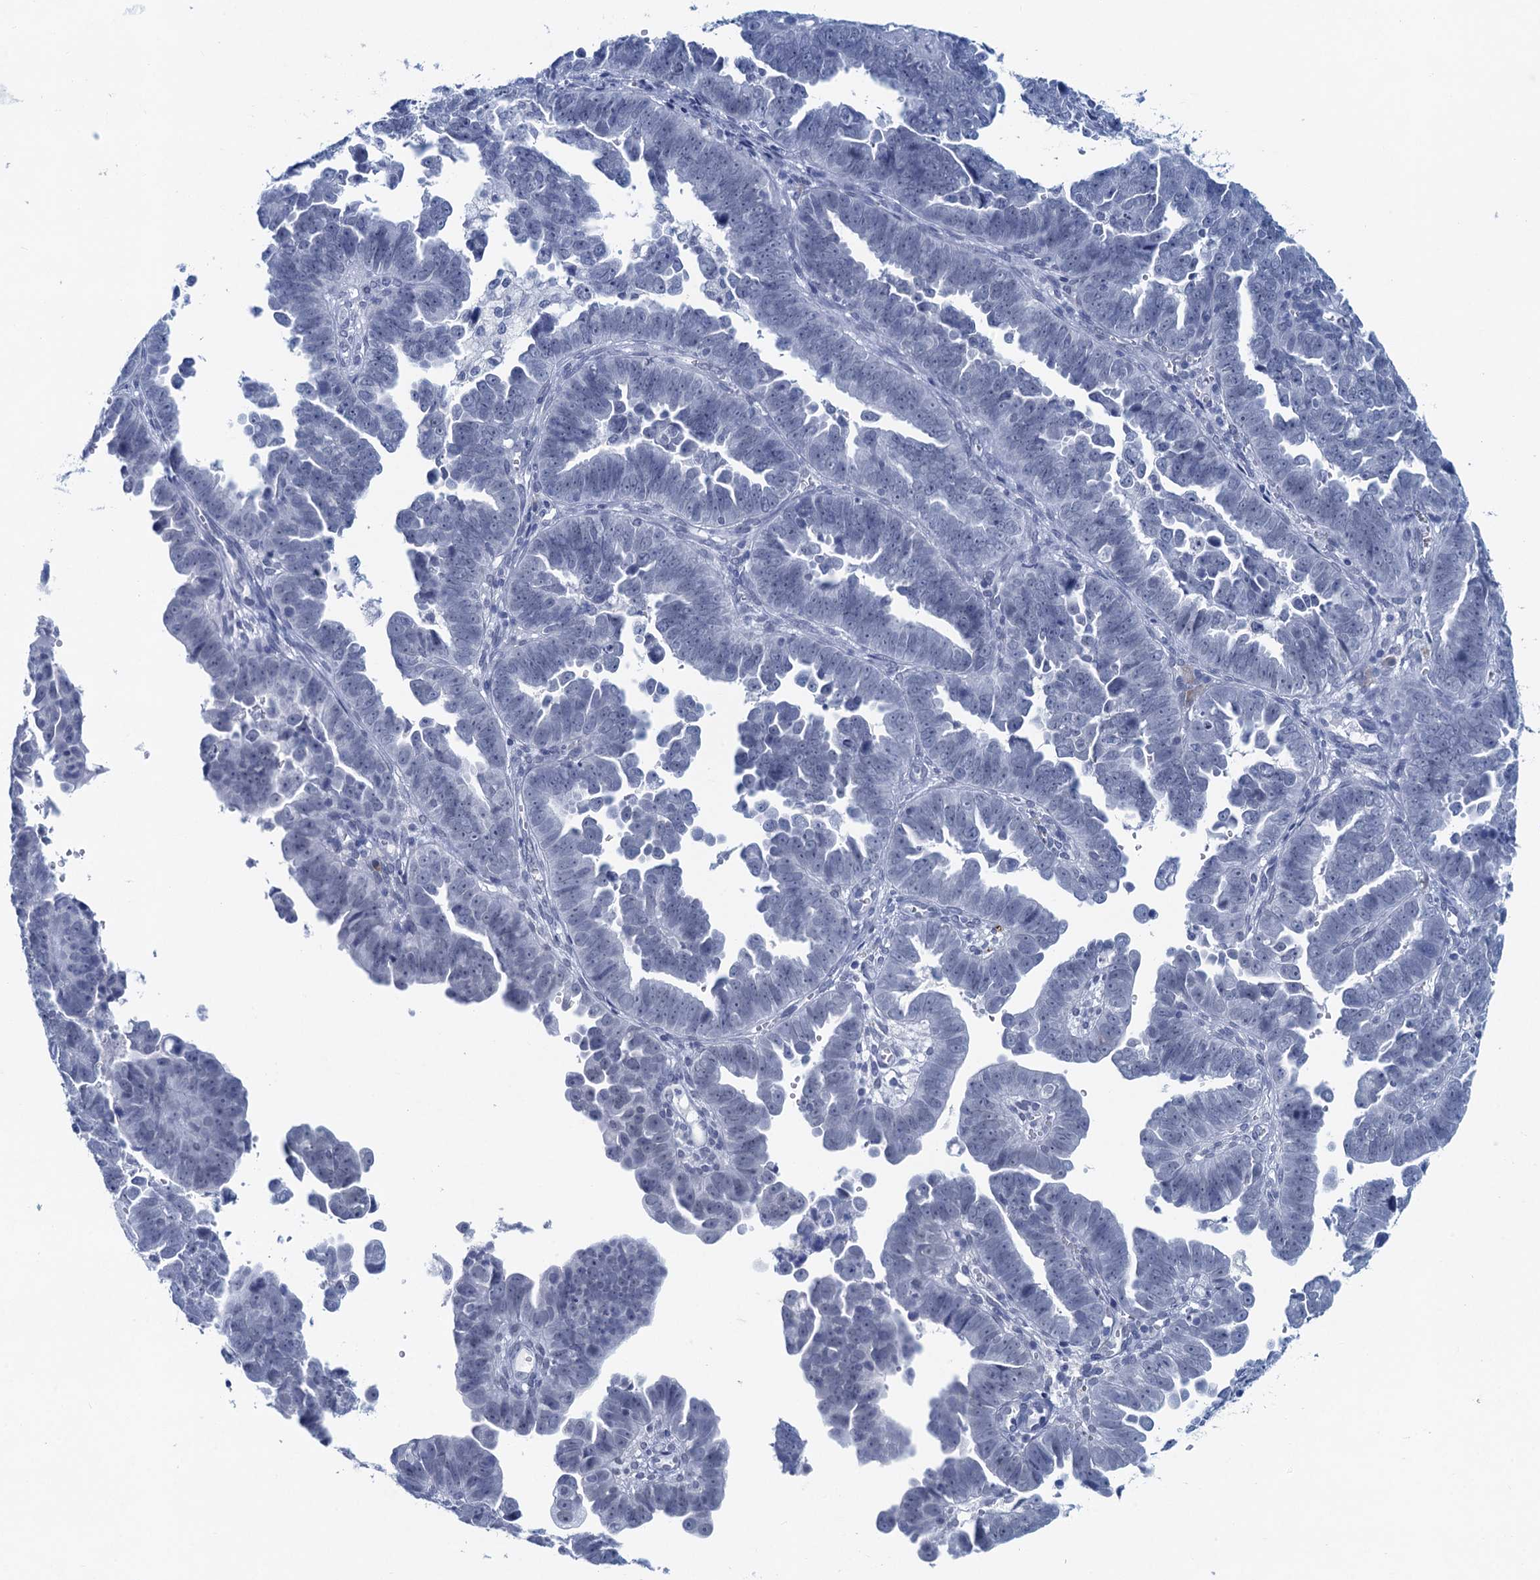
{"staining": {"intensity": "negative", "quantity": "none", "location": "none"}, "tissue": "endometrial cancer", "cell_type": "Tumor cells", "image_type": "cancer", "snomed": [{"axis": "morphology", "description": "Adenocarcinoma, NOS"}, {"axis": "topography", "description": "Endometrium"}], "caption": "This photomicrograph is of endometrial cancer stained with immunohistochemistry to label a protein in brown with the nuclei are counter-stained blue. There is no positivity in tumor cells. (DAB immunohistochemistry (IHC) with hematoxylin counter stain).", "gene": "HAPSTR1", "patient": {"sex": "female", "age": 75}}